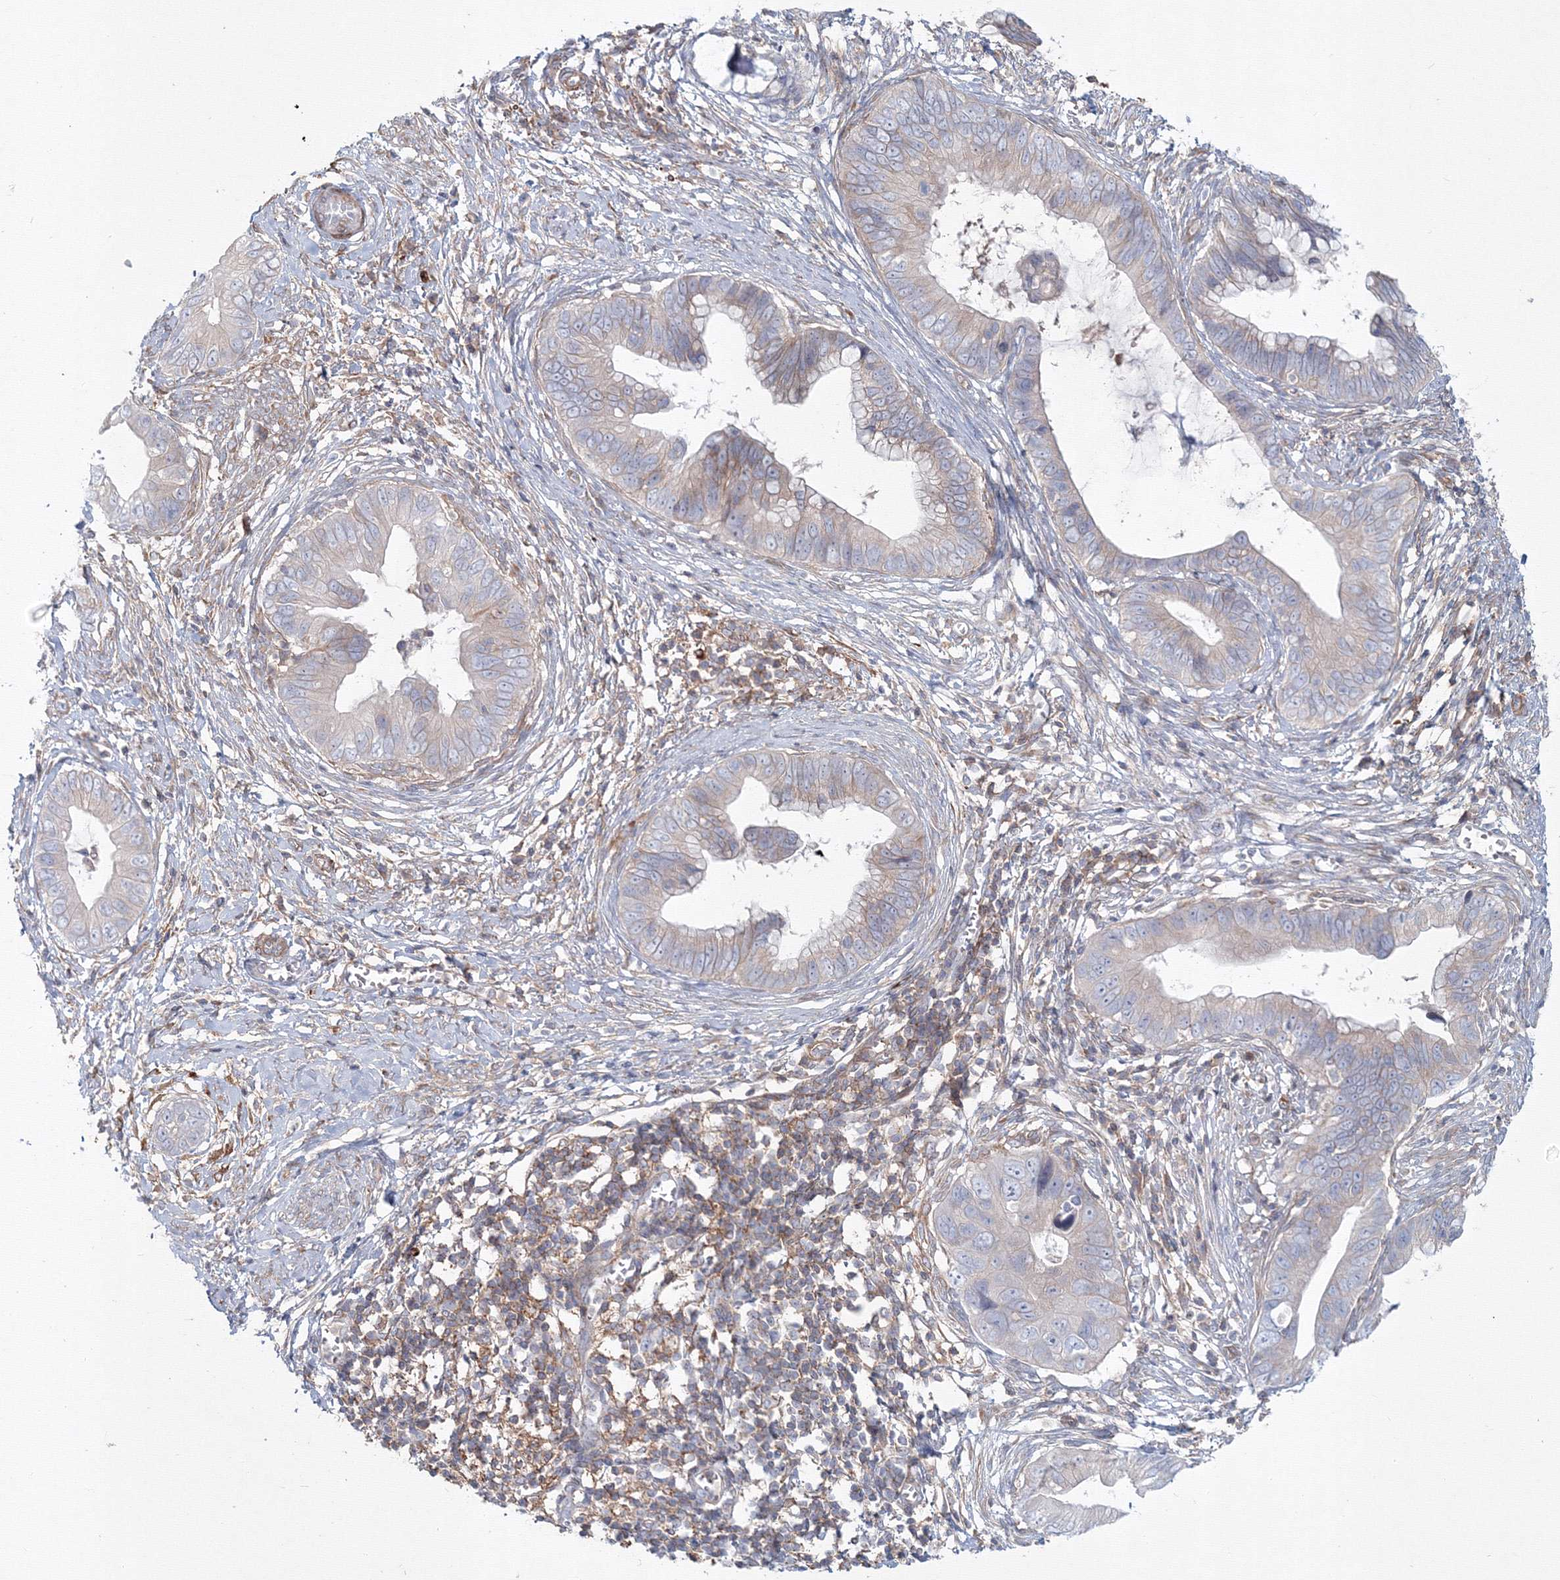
{"staining": {"intensity": "negative", "quantity": "none", "location": "none"}, "tissue": "cervical cancer", "cell_type": "Tumor cells", "image_type": "cancer", "snomed": [{"axis": "morphology", "description": "Adenocarcinoma, NOS"}, {"axis": "topography", "description": "Cervix"}], "caption": "Cervical adenocarcinoma was stained to show a protein in brown. There is no significant staining in tumor cells.", "gene": "SH3PXD2A", "patient": {"sex": "female", "age": 44}}